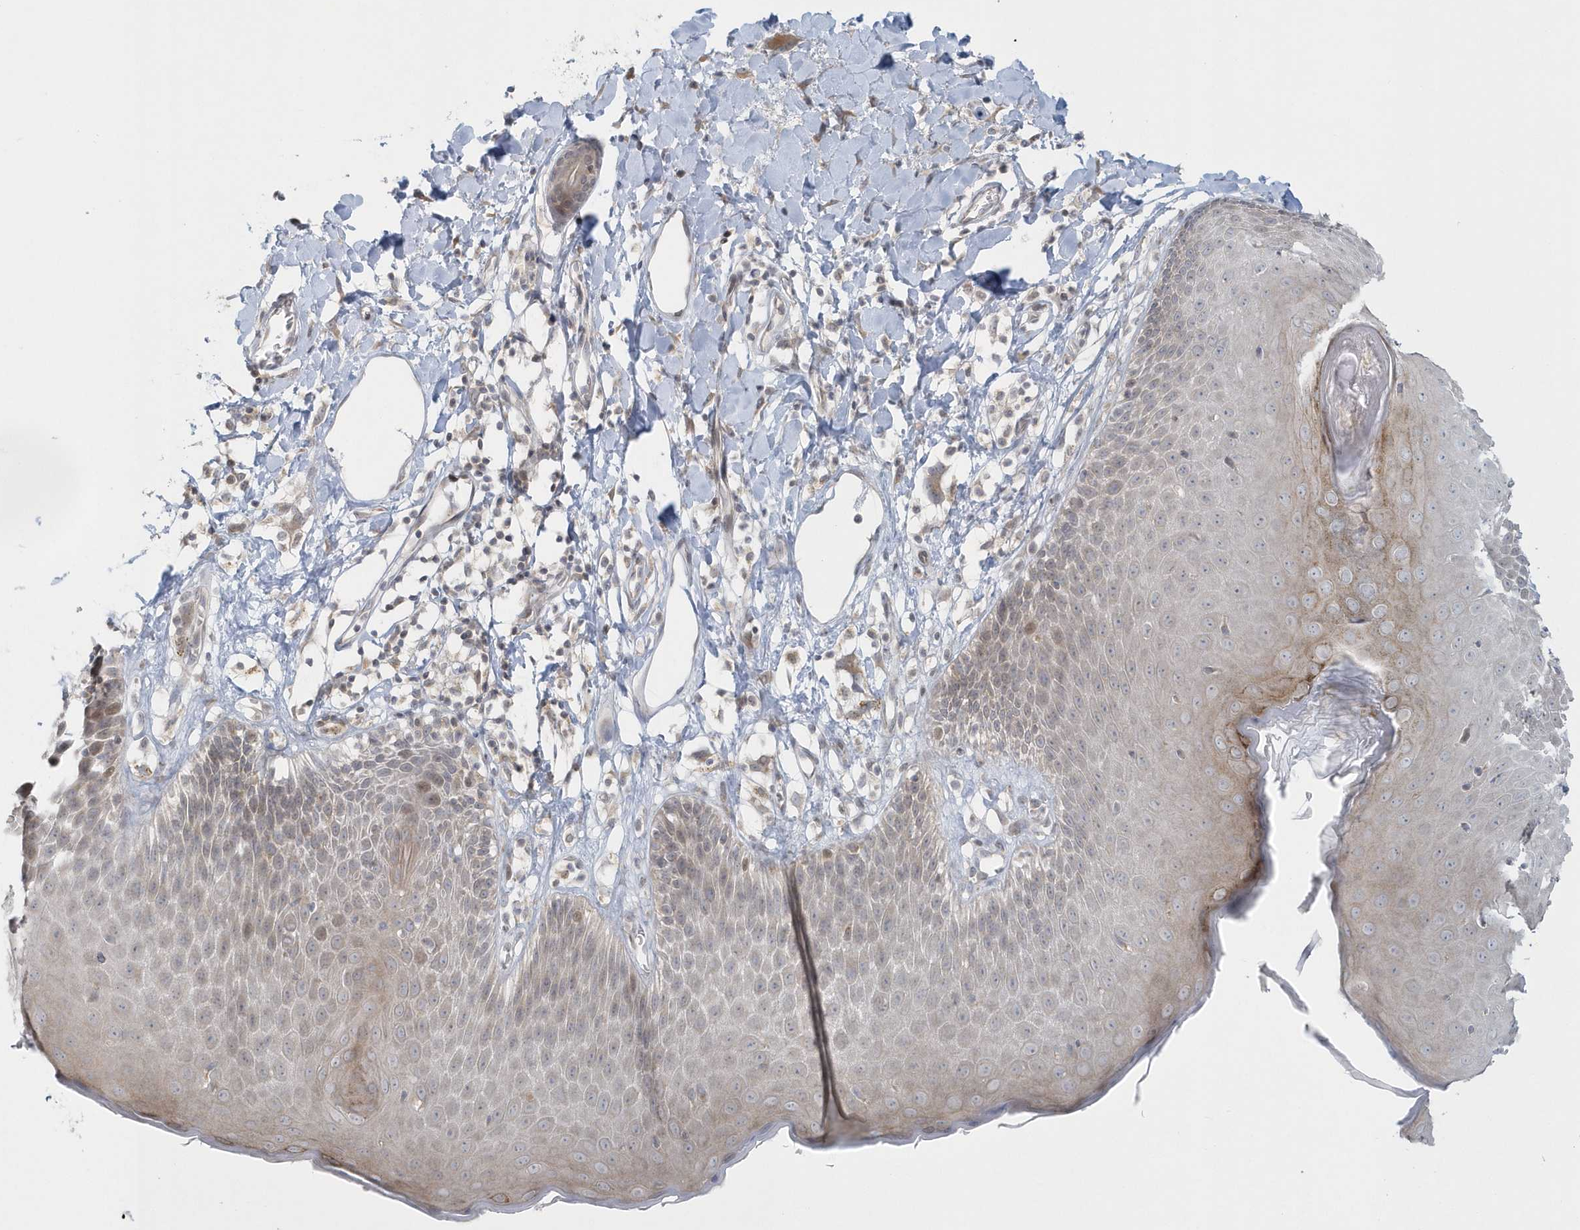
{"staining": {"intensity": "moderate", "quantity": "25%-75%", "location": "cytoplasmic/membranous"}, "tissue": "skin", "cell_type": "Epidermal cells", "image_type": "normal", "snomed": [{"axis": "morphology", "description": "Normal tissue, NOS"}, {"axis": "topography", "description": "Vulva"}], "caption": "Immunohistochemistry of benign skin exhibits medium levels of moderate cytoplasmic/membranous expression in approximately 25%-75% of epidermal cells.", "gene": "BLTP3A", "patient": {"sex": "female", "age": 68}}